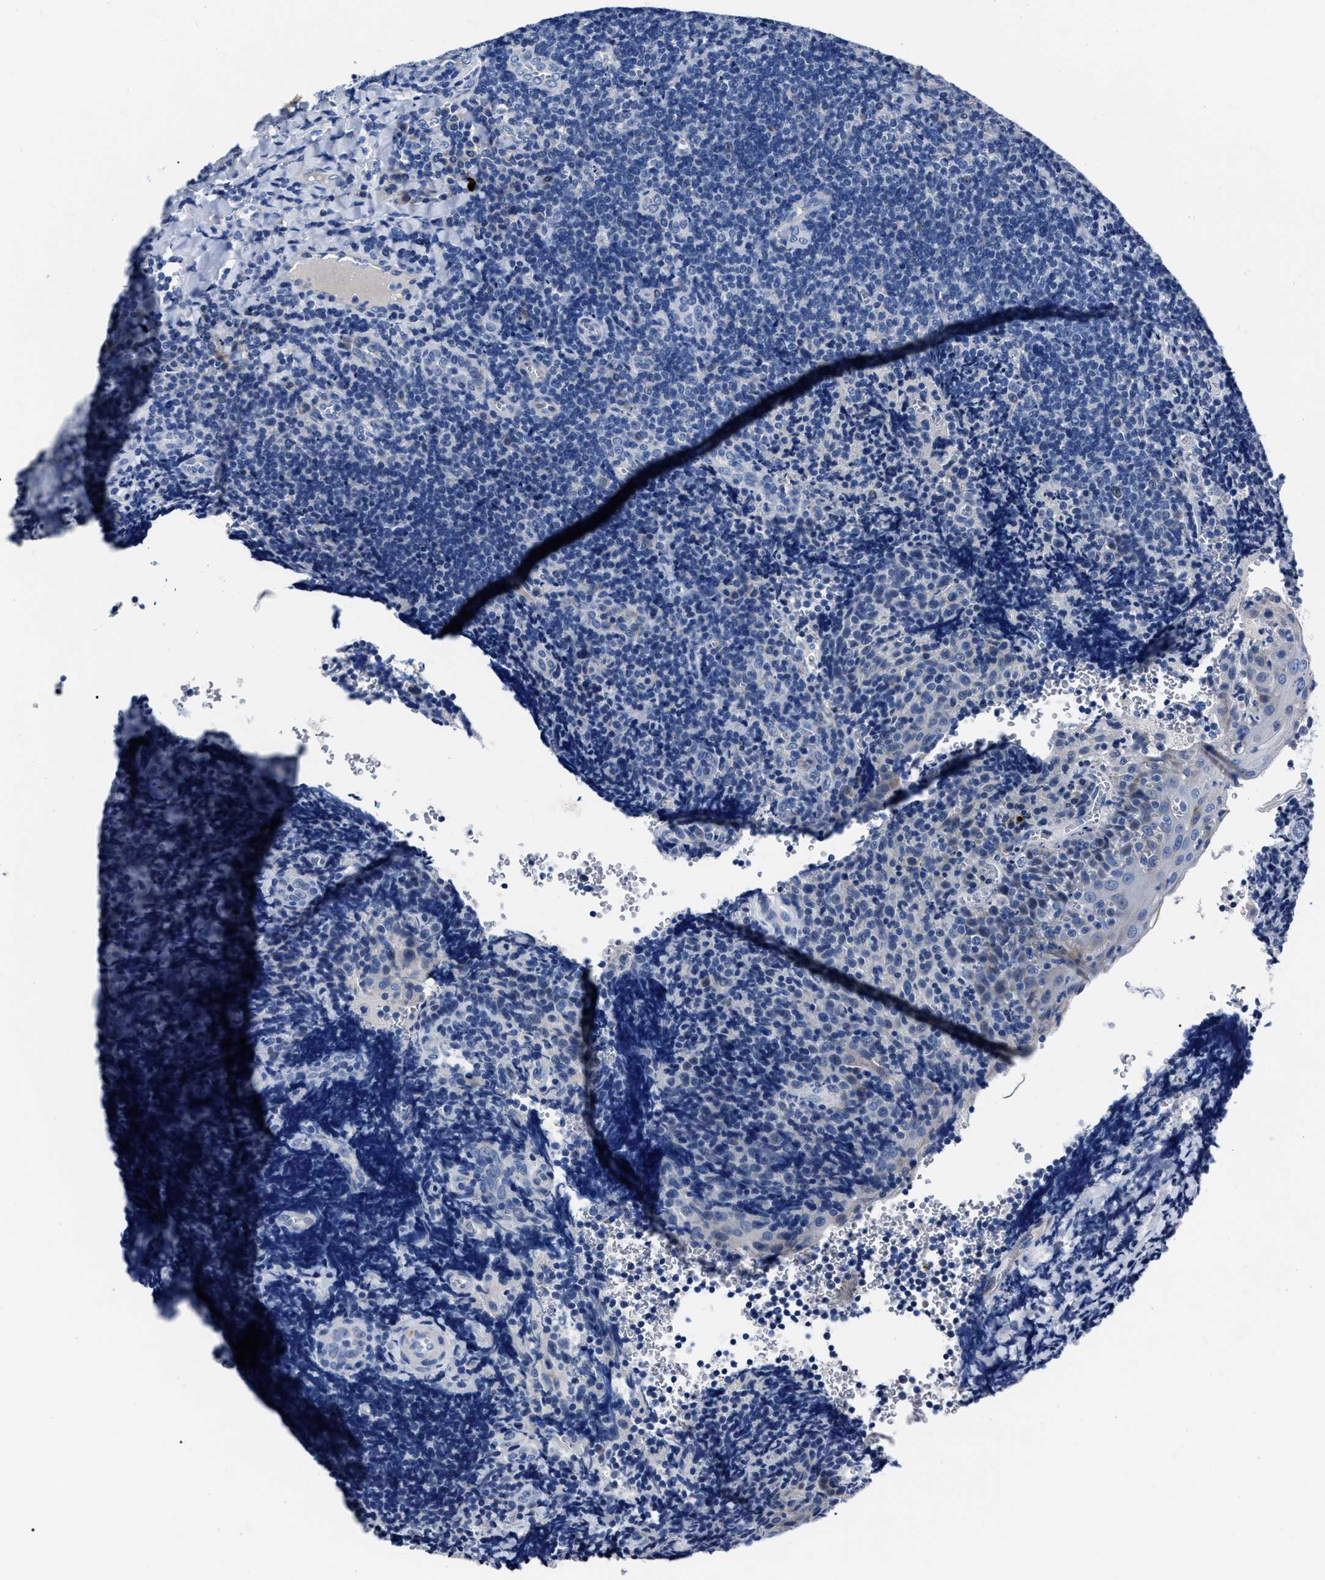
{"staining": {"intensity": "negative", "quantity": "none", "location": "none"}, "tissue": "tonsil", "cell_type": "Germinal center cells", "image_type": "normal", "snomed": [{"axis": "morphology", "description": "Normal tissue, NOS"}, {"axis": "morphology", "description": "Inflammation, NOS"}, {"axis": "topography", "description": "Tonsil"}], "caption": "IHC image of normal human tonsil stained for a protein (brown), which reveals no expression in germinal center cells. The staining was performed using DAB to visualize the protein expression in brown, while the nuclei were stained in blue with hematoxylin (Magnification: 20x).", "gene": "MOV10L1", "patient": {"sex": "female", "age": 31}}